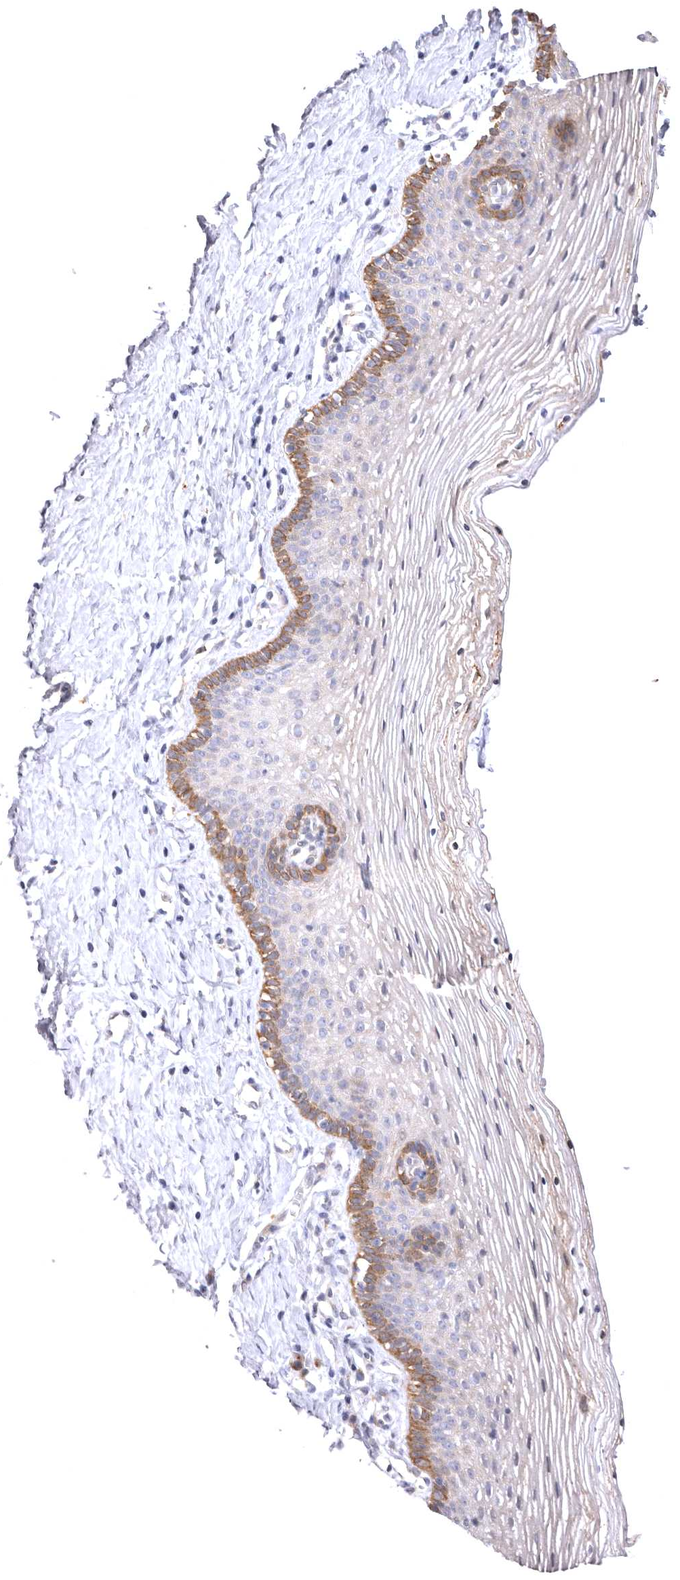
{"staining": {"intensity": "moderate", "quantity": "<25%", "location": "cytoplasmic/membranous"}, "tissue": "vagina", "cell_type": "Squamous epithelial cells", "image_type": "normal", "snomed": [{"axis": "morphology", "description": "Normal tissue, NOS"}, {"axis": "topography", "description": "Vagina"}], "caption": "Approximately <25% of squamous epithelial cells in benign human vagina display moderate cytoplasmic/membranous protein positivity as visualized by brown immunohistochemical staining.", "gene": "VPS45", "patient": {"sex": "female", "age": 32}}